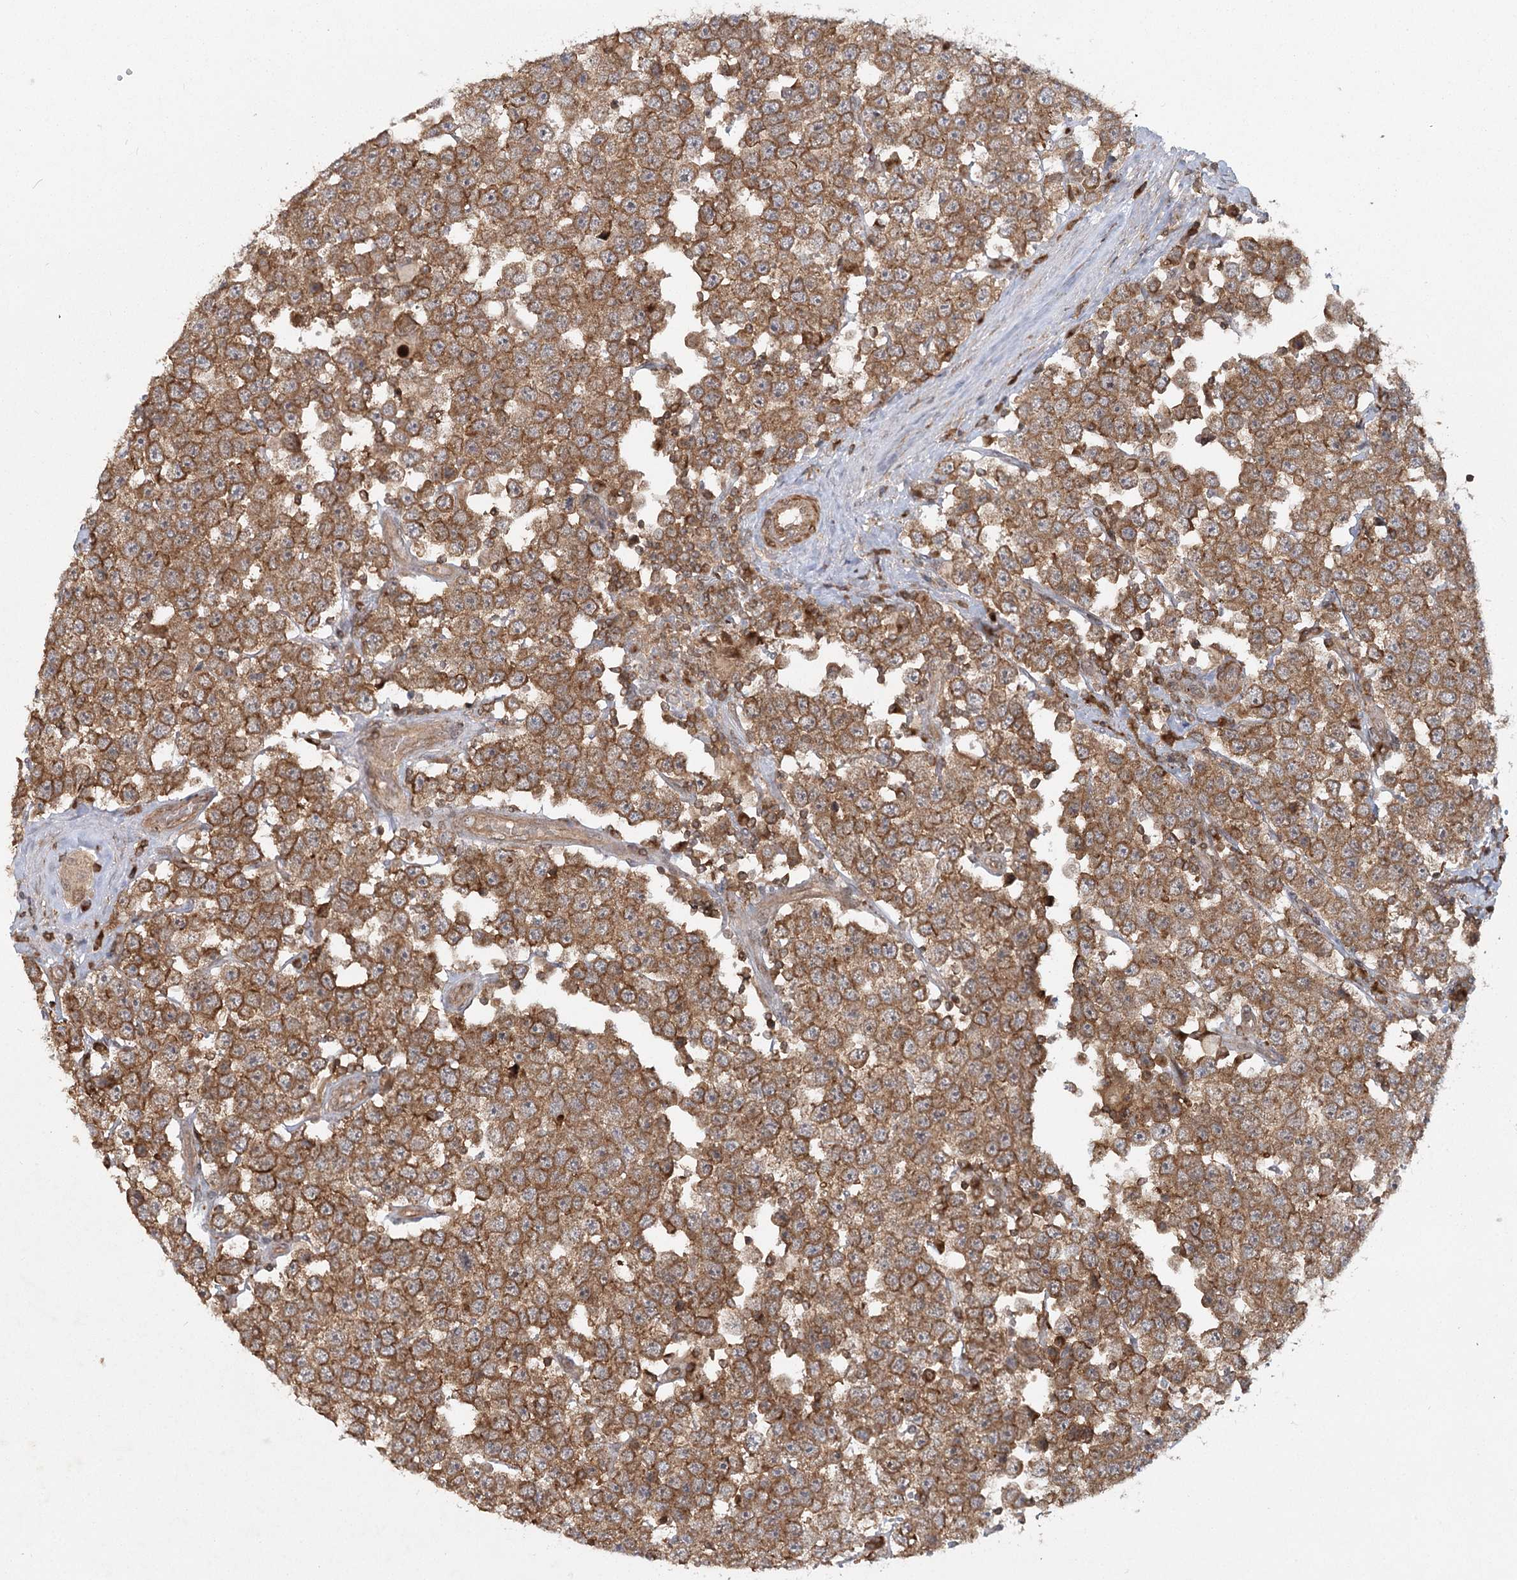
{"staining": {"intensity": "moderate", "quantity": ">75%", "location": "cytoplasmic/membranous"}, "tissue": "testis cancer", "cell_type": "Tumor cells", "image_type": "cancer", "snomed": [{"axis": "morphology", "description": "Seminoma, NOS"}, {"axis": "topography", "description": "Testis"}], "caption": "Seminoma (testis) stained with IHC shows moderate cytoplasmic/membranous expression in about >75% of tumor cells.", "gene": "MDFIC", "patient": {"sex": "male", "age": 28}}